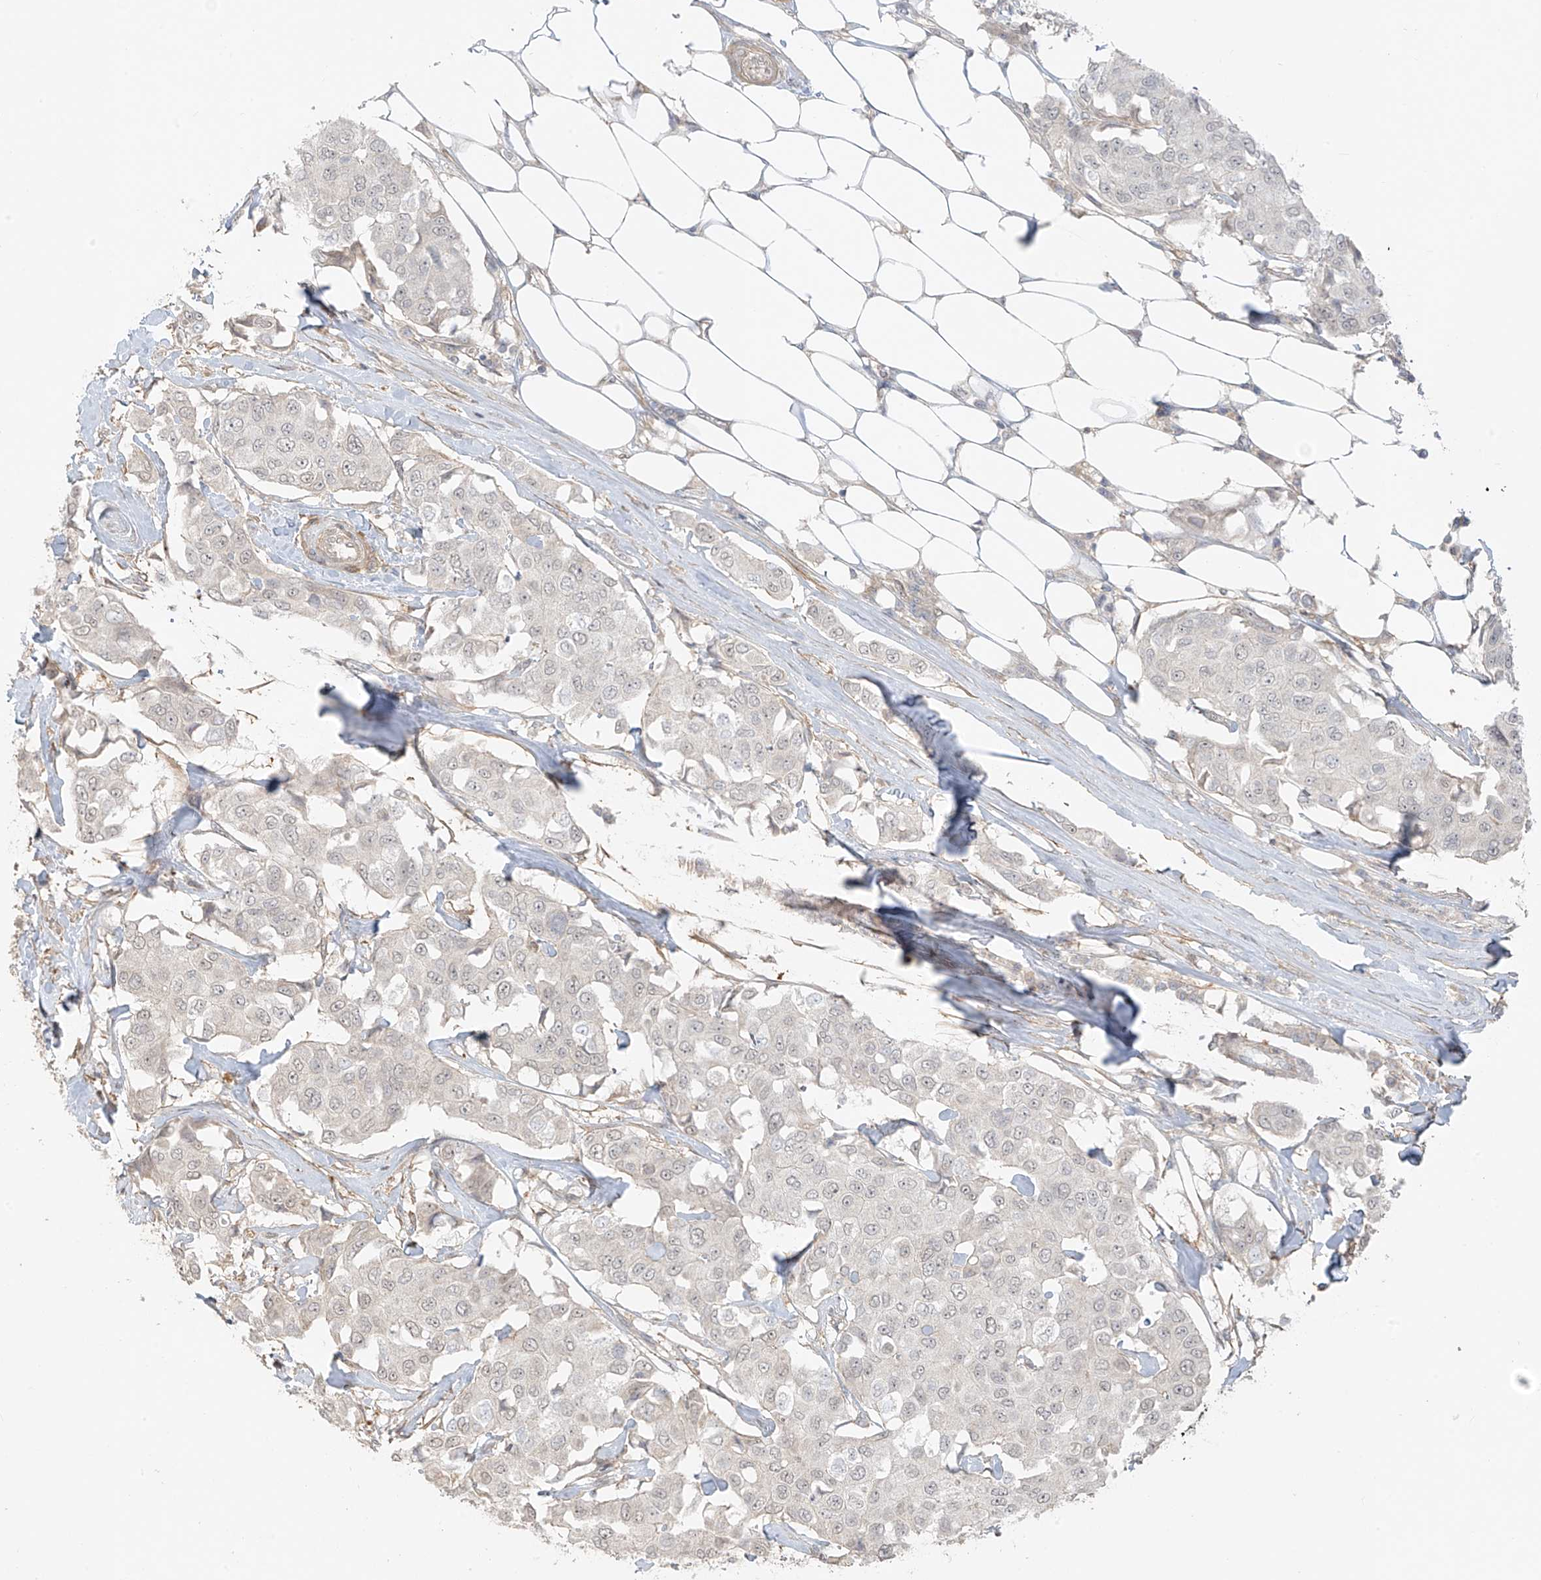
{"staining": {"intensity": "negative", "quantity": "none", "location": "none"}, "tissue": "breast cancer", "cell_type": "Tumor cells", "image_type": "cancer", "snomed": [{"axis": "morphology", "description": "Duct carcinoma"}, {"axis": "topography", "description": "Breast"}], "caption": "An immunohistochemistry (IHC) histopathology image of breast cancer (infiltrating ductal carcinoma) is shown. There is no staining in tumor cells of breast cancer (infiltrating ductal carcinoma).", "gene": "ABCD1", "patient": {"sex": "female", "age": 80}}